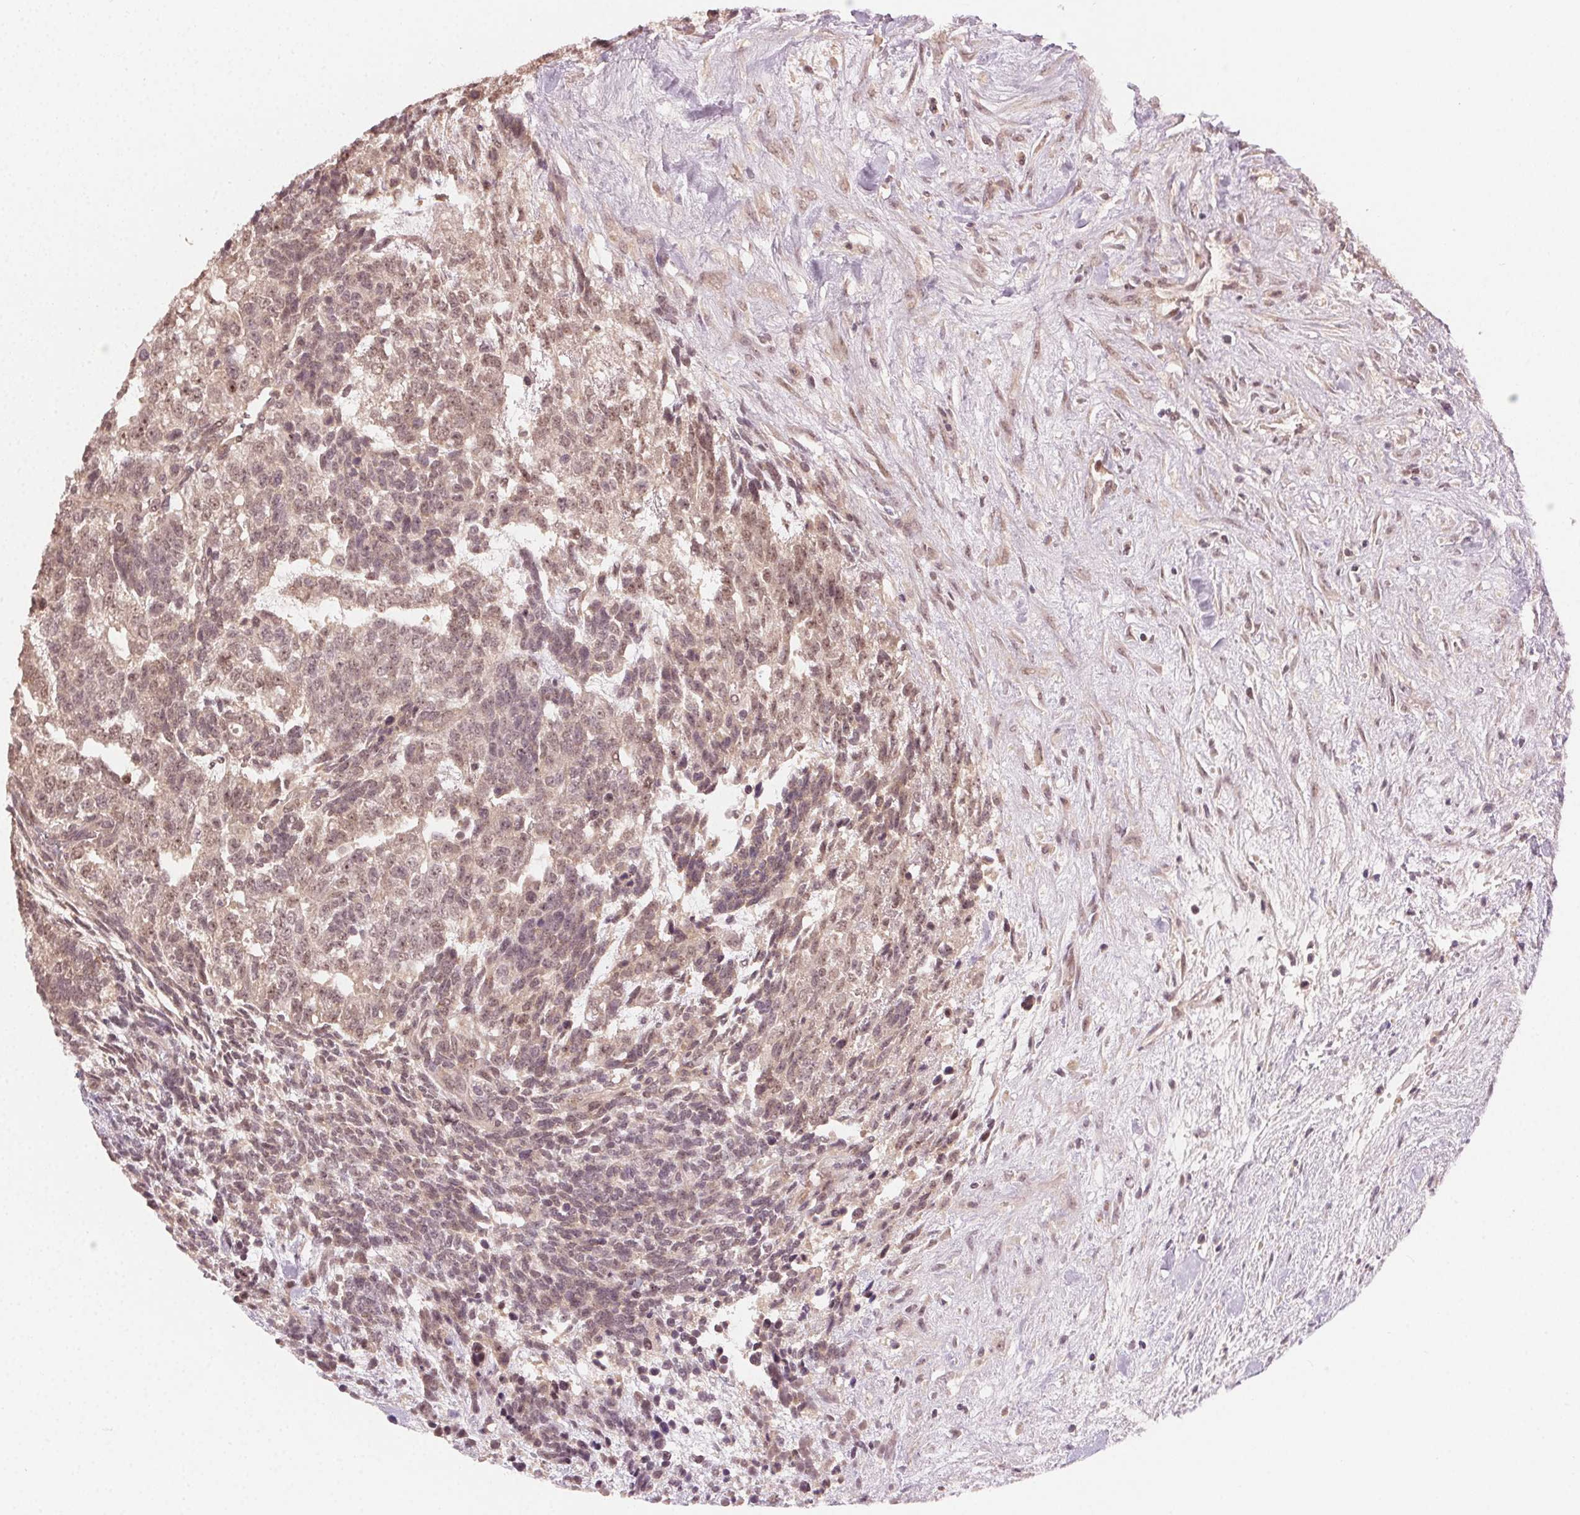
{"staining": {"intensity": "weak", "quantity": "25%-75%", "location": "nuclear"}, "tissue": "testis cancer", "cell_type": "Tumor cells", "image_type": "cancer", "snomed": [{"axis": "morphology", "description": "Carcinoma, Embryonal, NOS"}, {"axis": "topography", "description": "Testis"}], "caption": "A low amount of weak nuclear positivity is appreciated in about 25%-75% of tumor cells in testis cancer (embryonal carcinoma) tissue.", "gene": "TUB", "patient": {"sex": "male", "age": 23}}